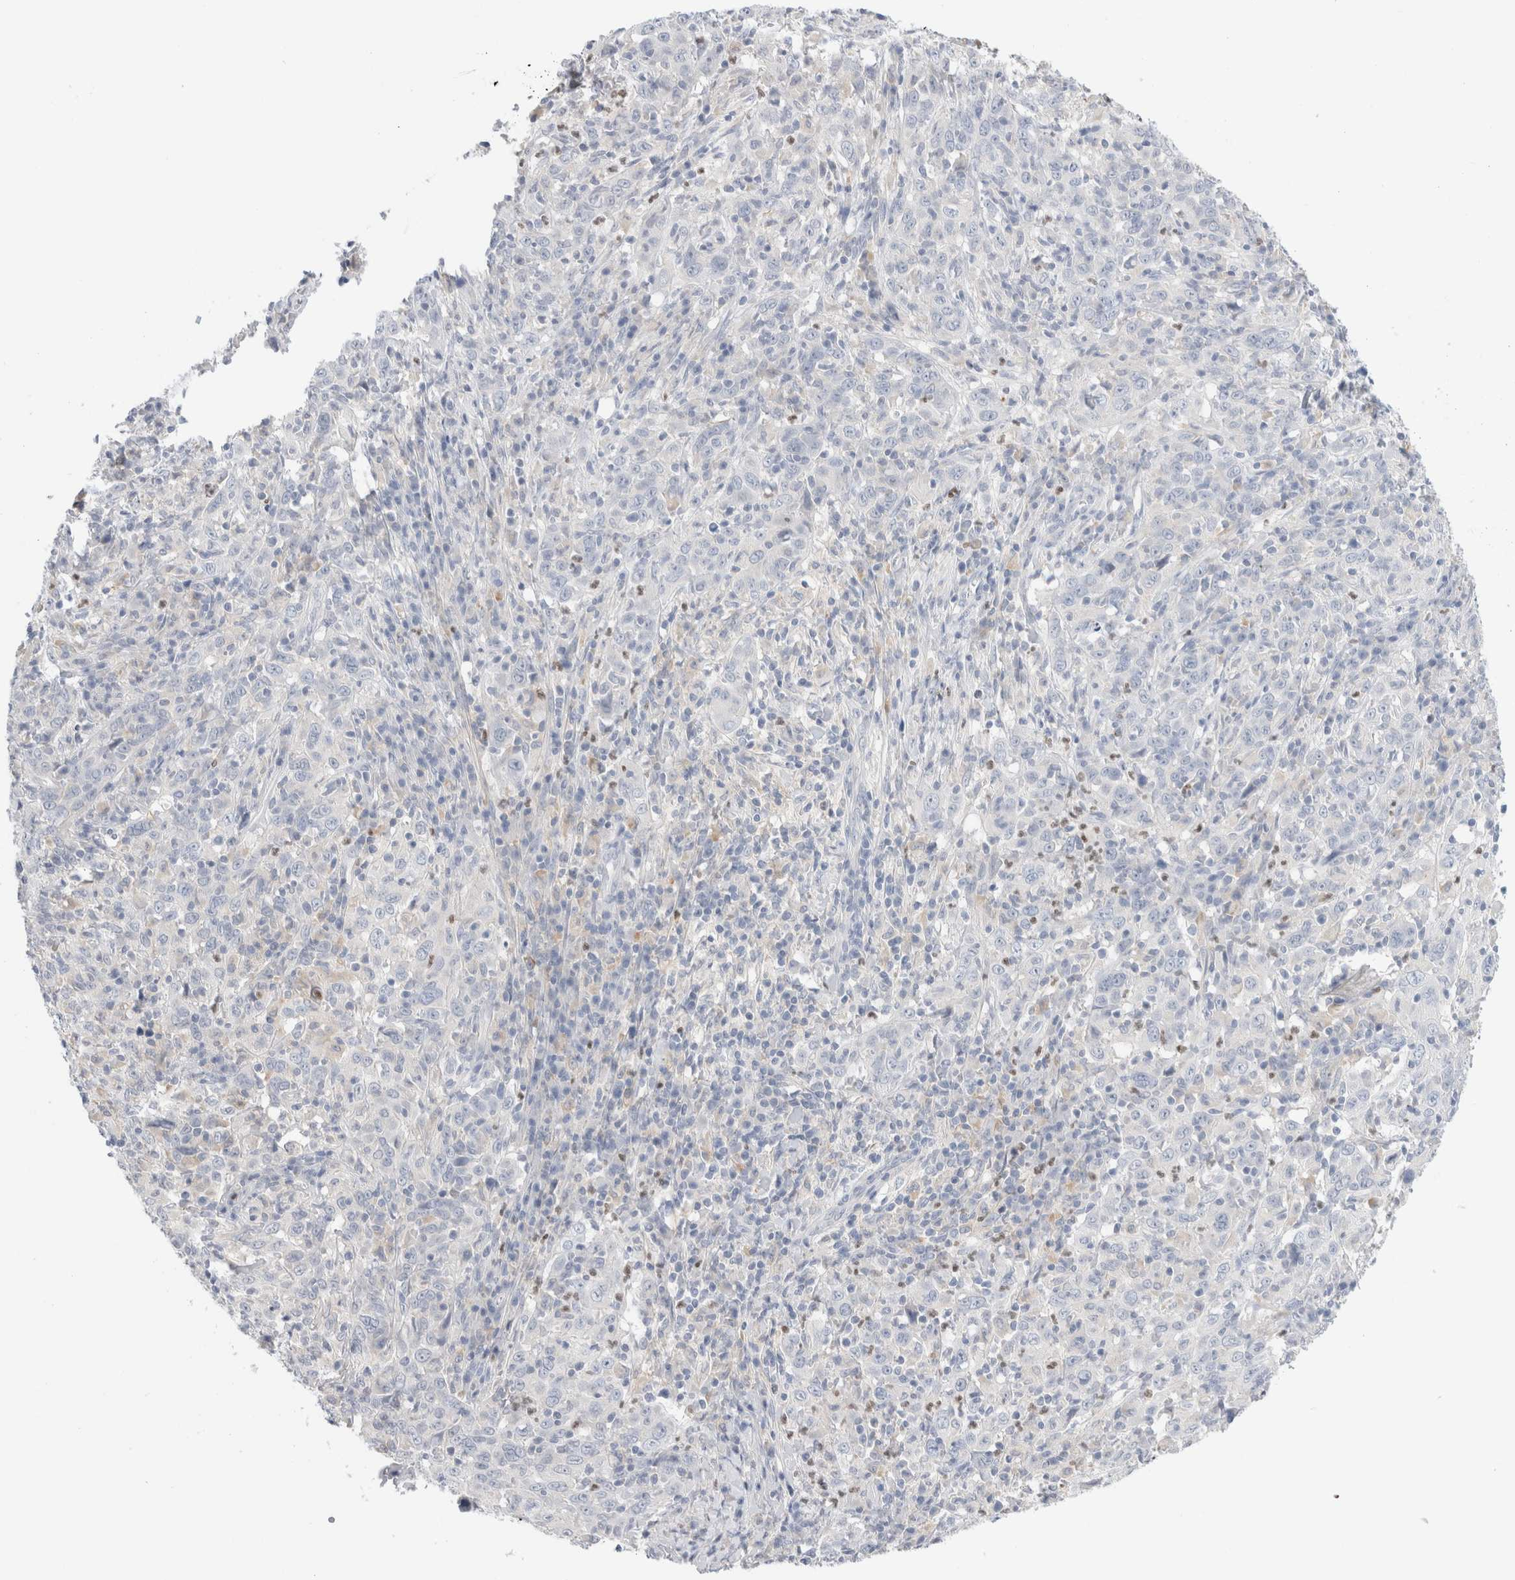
{"staining": {"intensity": "negative", "quantity": "none", "location": "none"}, "tissue": "cervical cancer", "cell_type": "Tumor cells", "image_type": "cancer", "snomed": [{"axis": "morphology", "description": "Squamous cell carcinoma, NOS"}, {"axis": "topography", "description": "Cervix"}], "caption": "This is a histopathology image of immunohistochemistry staining of cervical squamous cell carcinoma, which shows no staining in tumor cells. (DAB IHC, high magnification).", "gene": "ADAM30", "patient": {"sex": "female", "age": 46}}